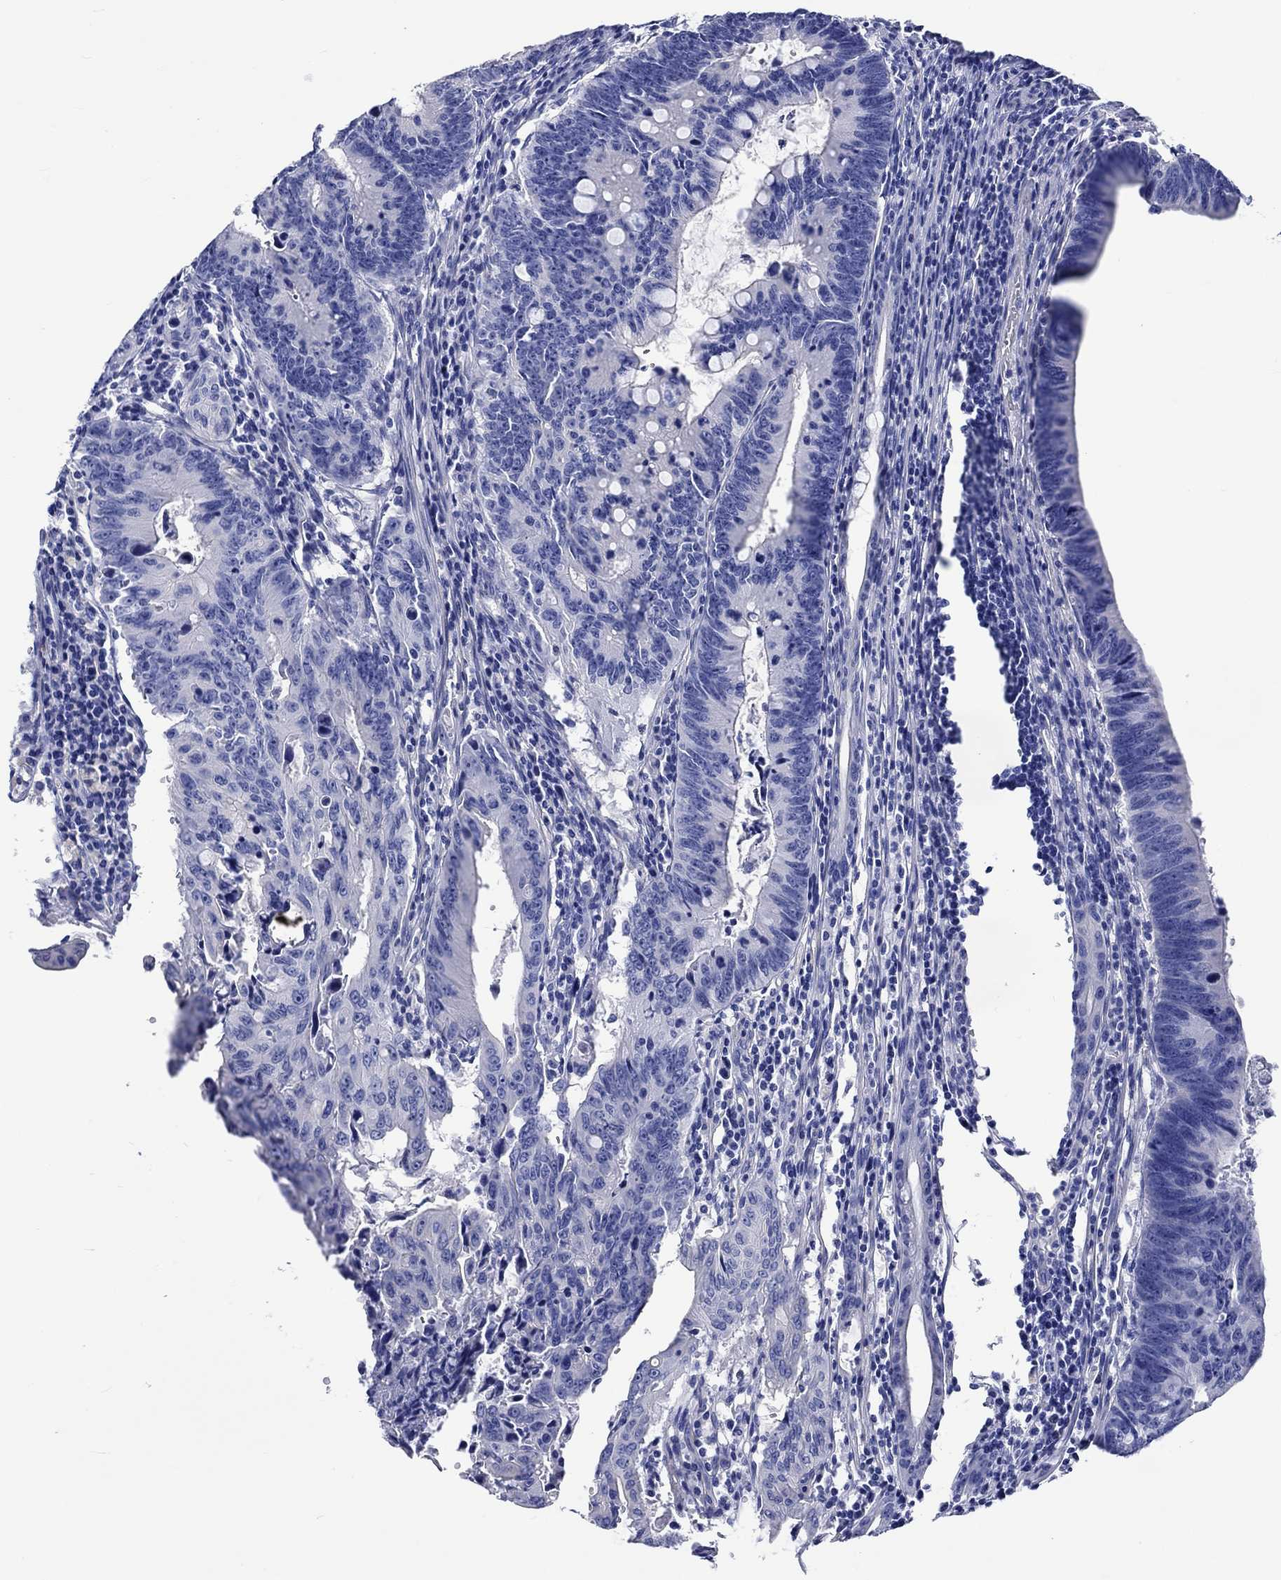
{"staining": {"intensity": "negative", "quantity": "none", "location": "none"}, "tissue": "colorectal cancer", "cell_type": "Tumor cells", "image_type": "cancer", "snomed": [{"axis": "morphology", "description": "Adenocarcinoma, NOS"}, {"axis": "topography", "description": "Colon"}], "caption": "Immunohistochemistry of adenocarcinoma (colorectal) shows no staining in tumor cells.", "gene": "HARBI1", "patient": {"sex": "female", "age": 87}}